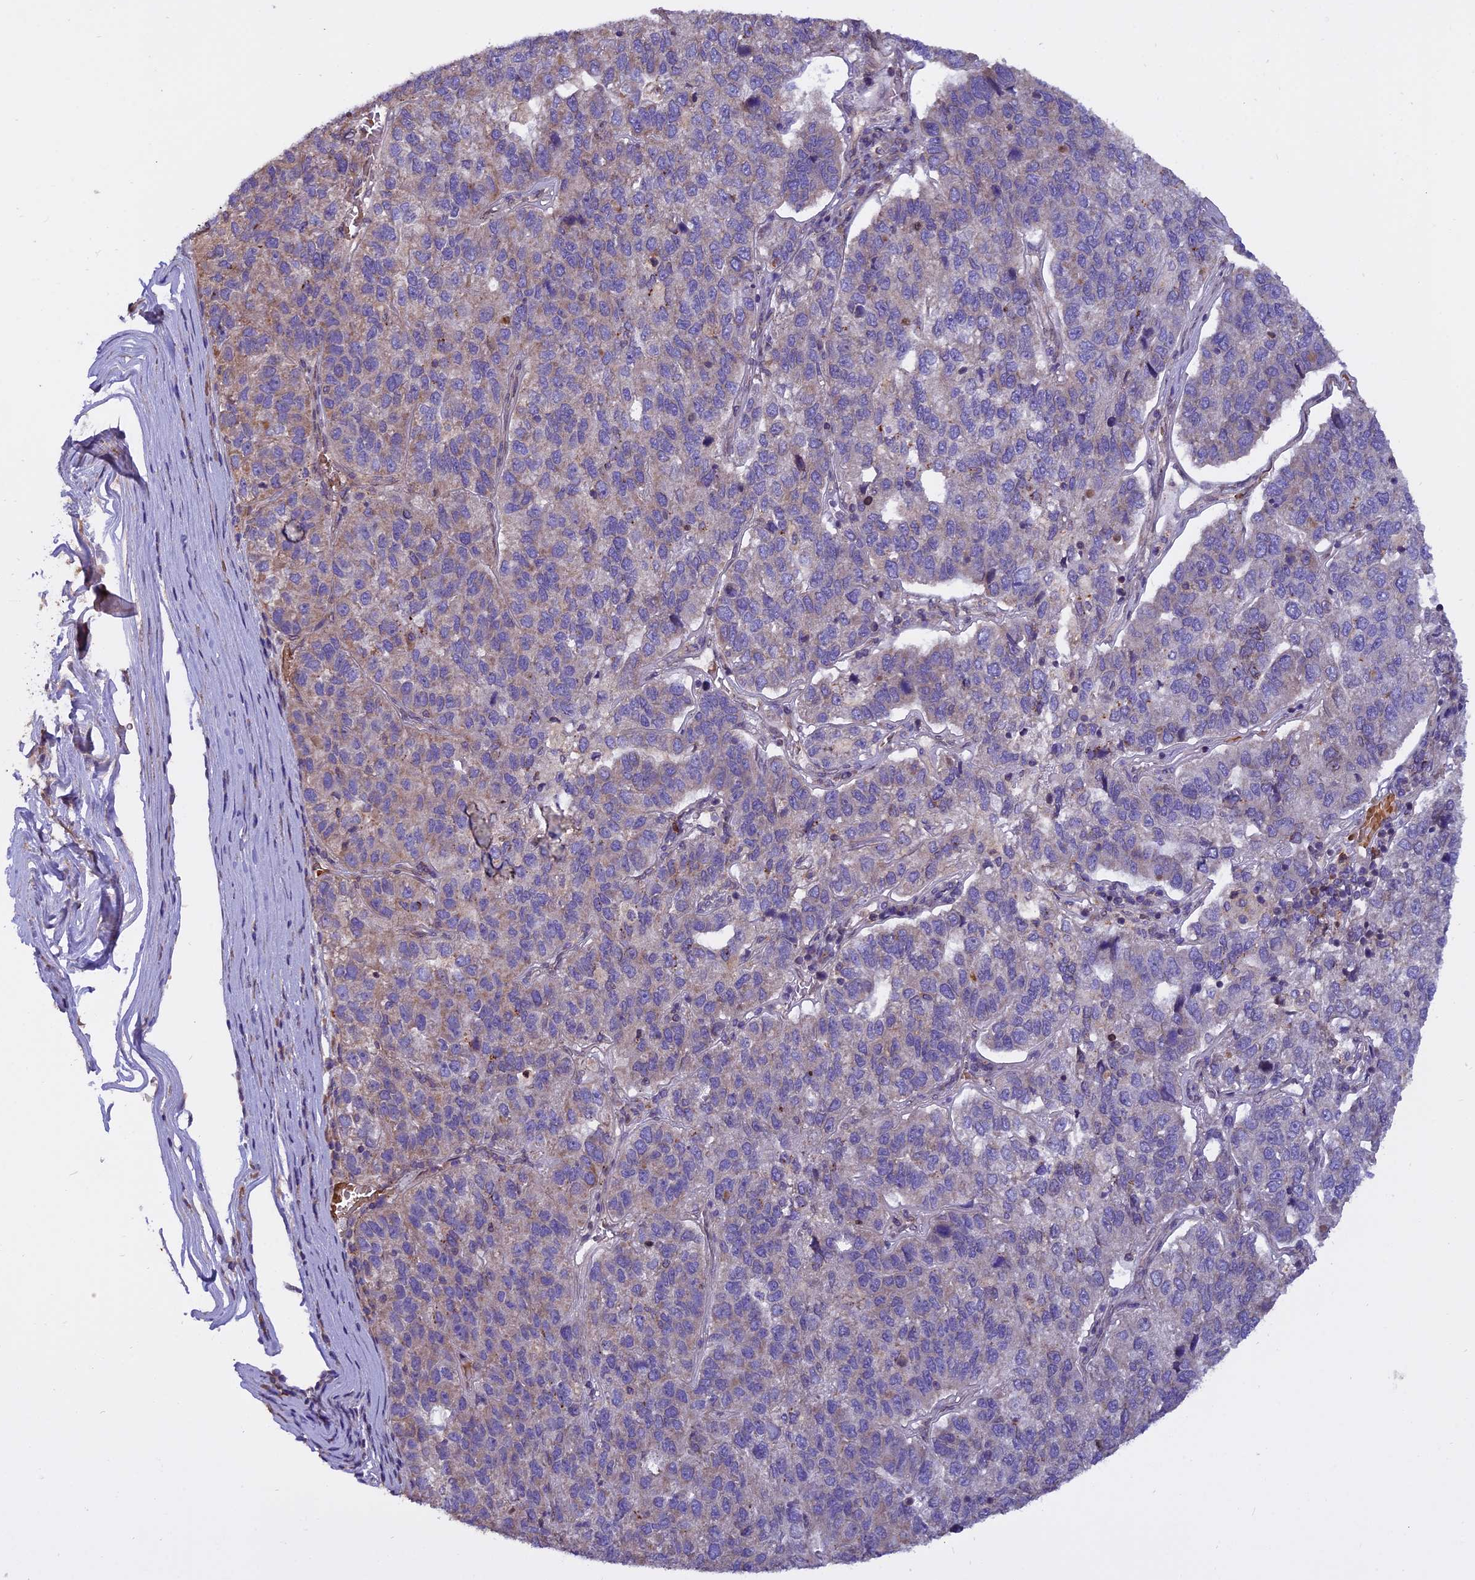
{"staining": {"intensity": "weak", "quantity": "<25%", "location": "cytoplasmic/membranous"}, "tissue": "pancreatic cancer", "cell_type": "Tumor cells", "image_type": "cancer", "snomed": [{"axis": "morphology", "description": "Adenocarcinoma, NOS"}, {"axis": "topography", "description": "Pancreas"}], "caption": "Immunohistochemical staining of adenocarcinoma (pancreatic) demonstrates no significant staining in tumor cells.", "gene": "CHMP2A", "patient": {"sex": "female", "age": 61}}